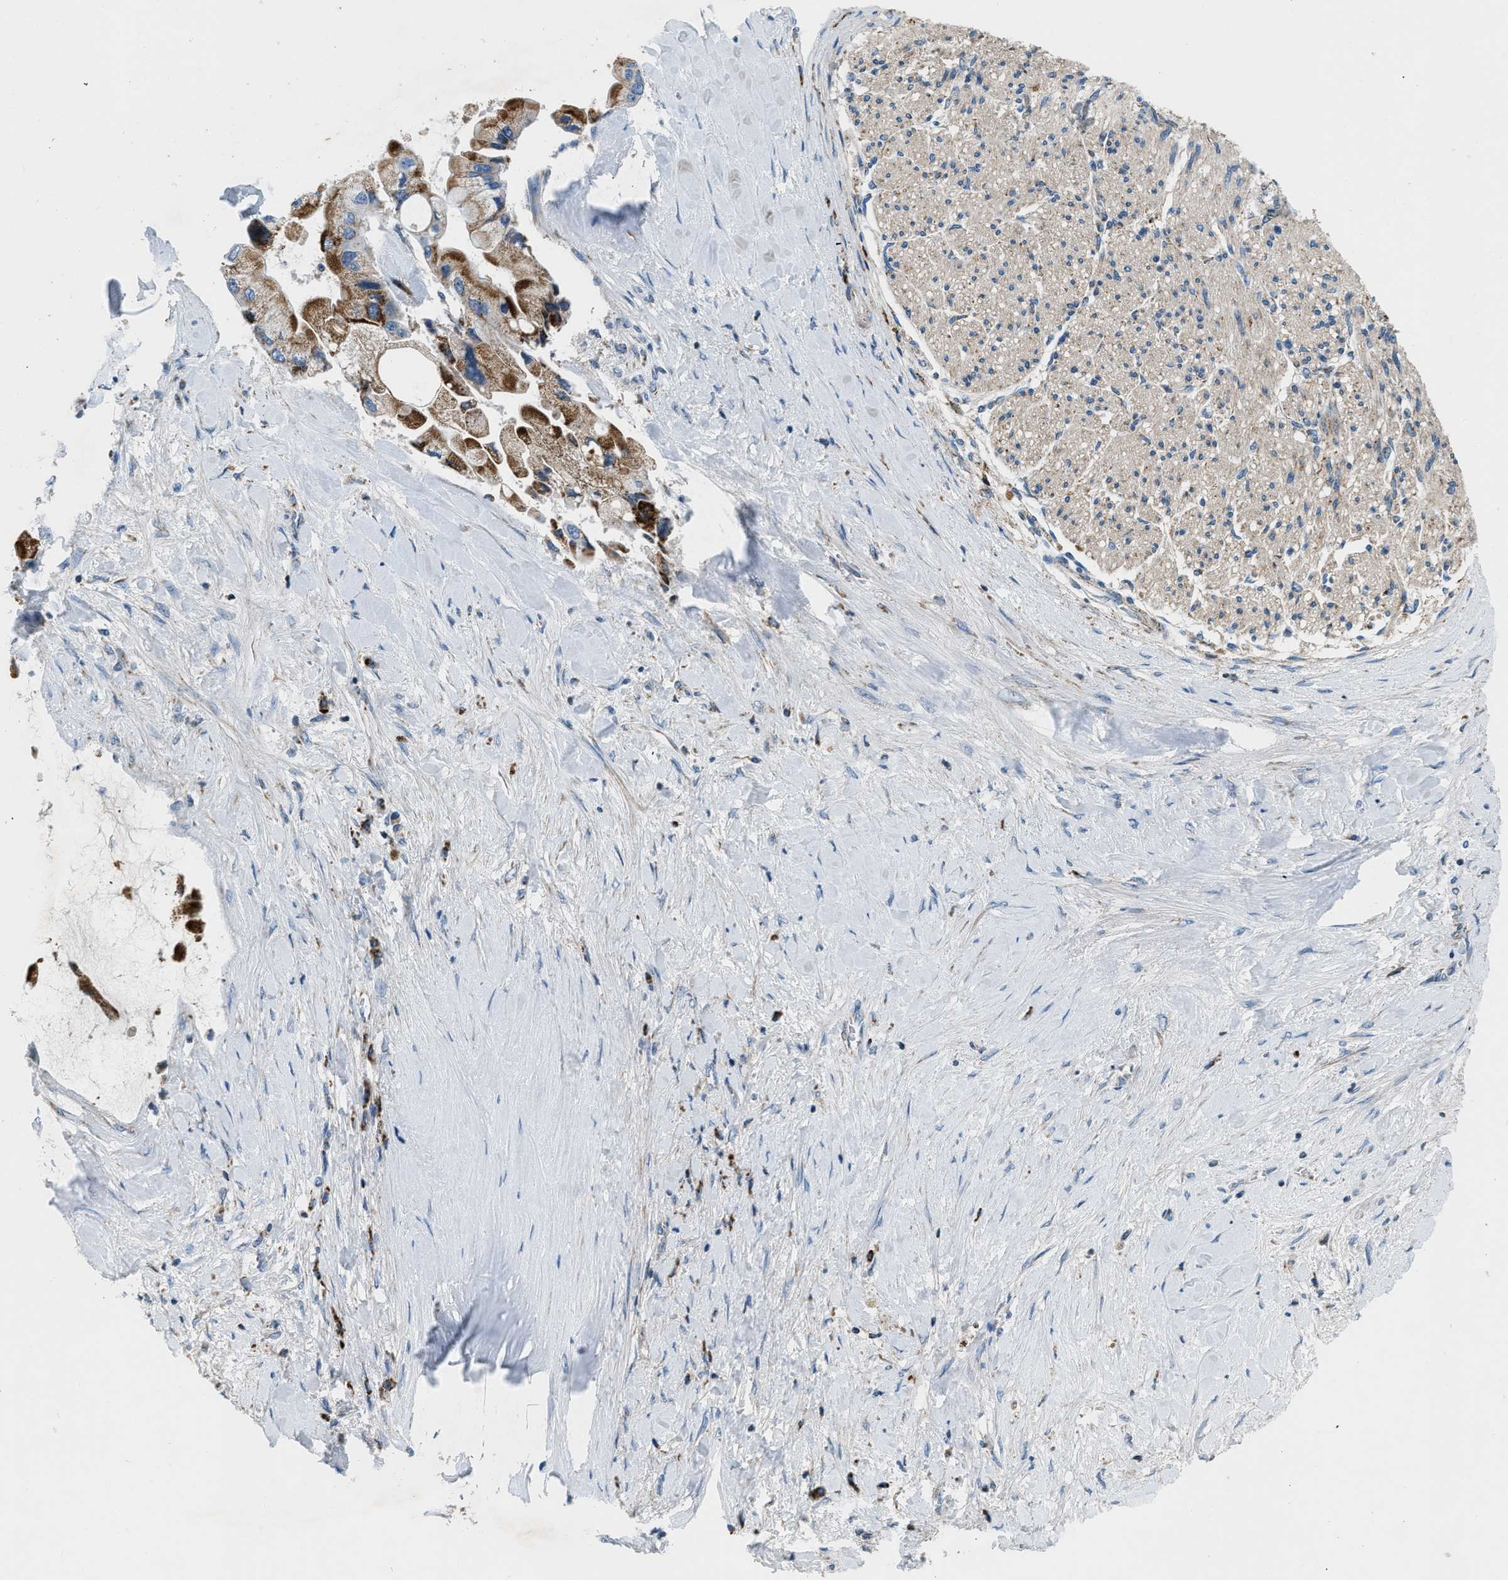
{"staining": {"intensity": "moderate", "quantity": ">75%", "location": "cytoplasmic/membranous"}, "tissue": "liver cancer", "cell_type": "Tumor cells", "image_type": "cancer", "snomed": [{"axis": "morphology", "description": "Cholangiocarcinoma"}, {"axis": "topography", "description": "Liver"}], "caption": "There is medium levels of moderate cytoplasmic/membranous staining in tumor cells of liver cancer, as demonstrated by immunohistochemical staining (brown color).", "gene": "ACADVL", "patient": {"sex": "male", "age": 50}}